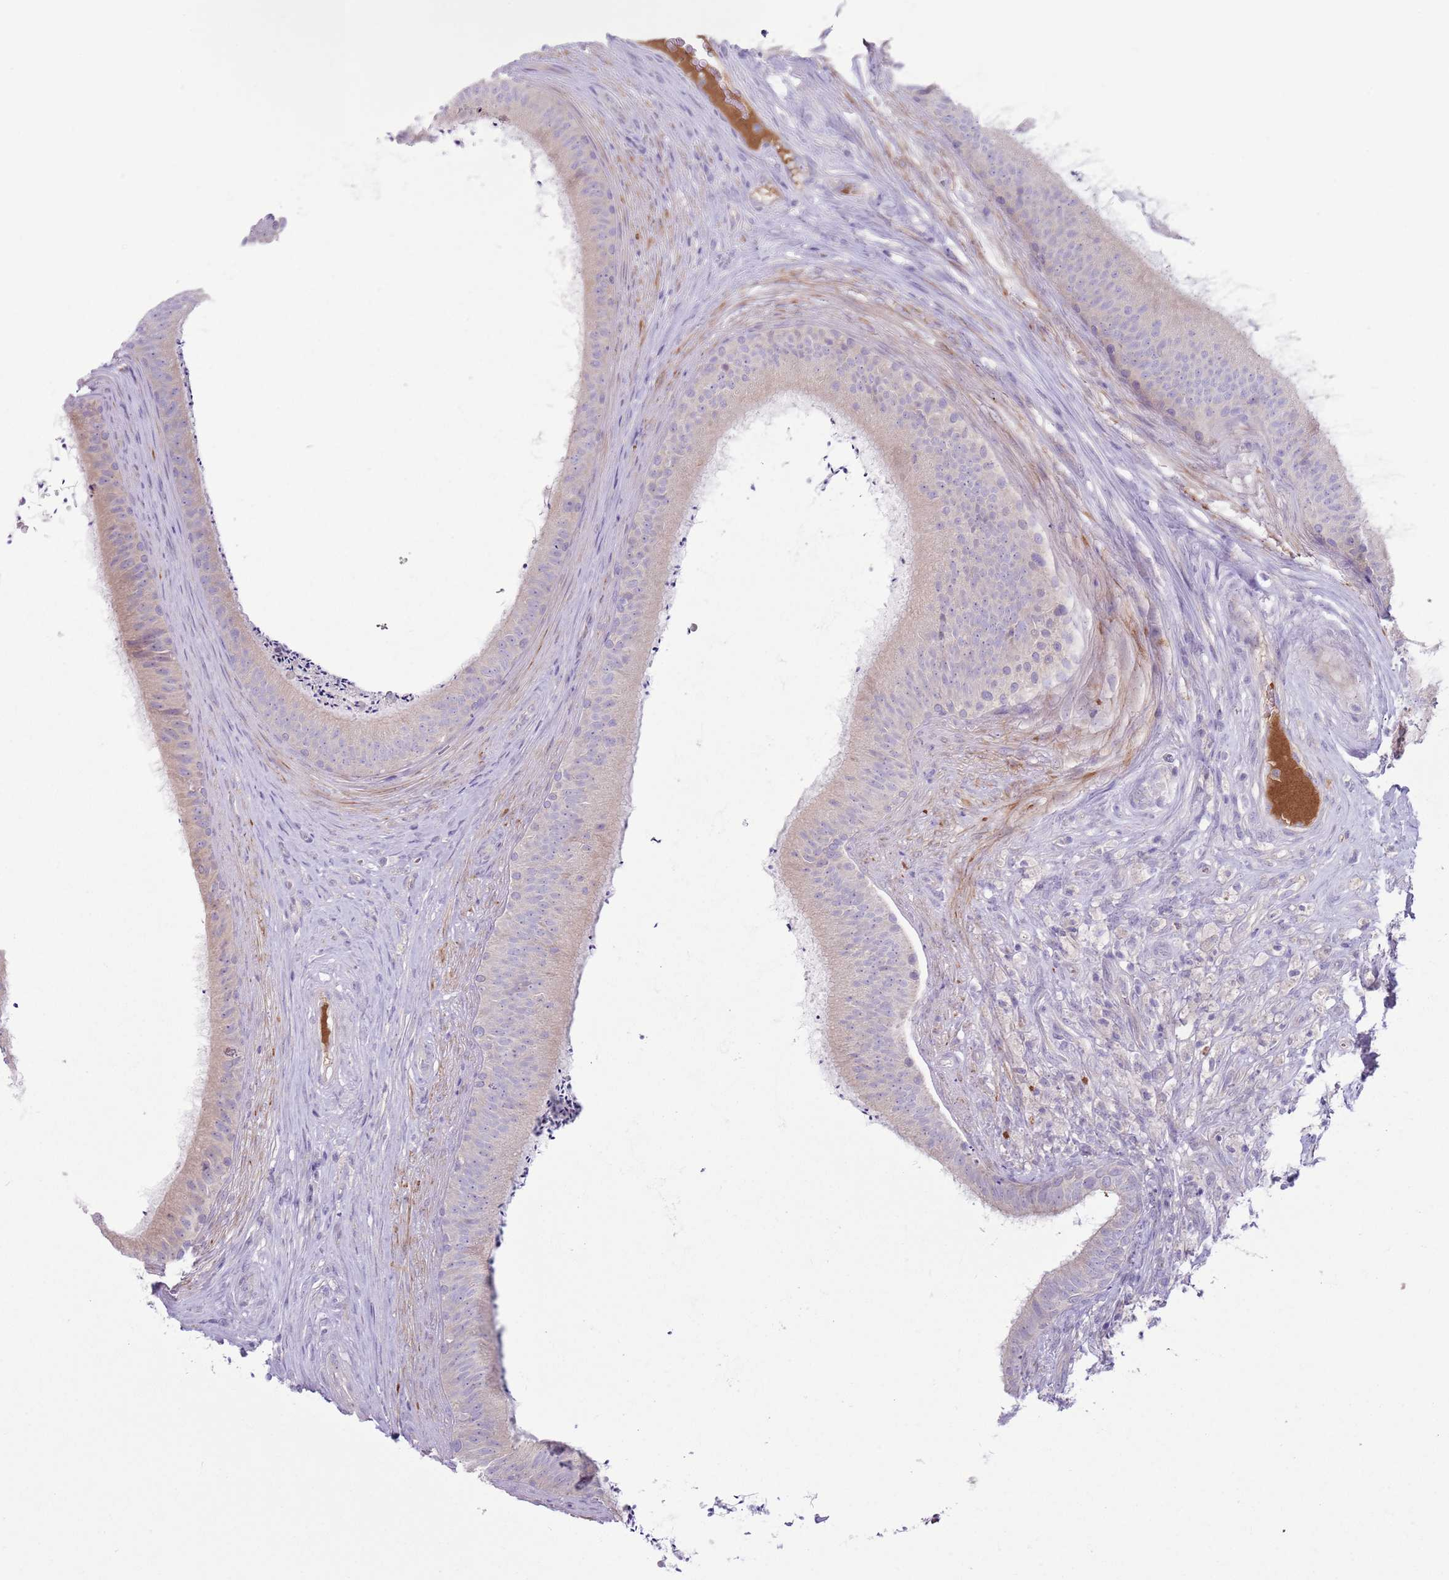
{"staining": {"intensity": "weak", "quantity": "<25%", "location": "cytoplasmic/membranous"}, "tissue": "epididymis", "cell_type": "Glandular cells", "image_type": "normal", "snomed": [{"axis": "morphology", "description": "Normal tissue, NOS"}, {"axis": "topography", "description": "Testis"}, {"axis": "topography", "description": "Epididymis"}], "caption": "A high-resolution histopathology image shows IHC staining of benign epididymis, which shows no significant positivity in glandular cells. (DAB (3,3'-diaminobenzidine) immunohistochemistry (IHC) visualized using brightfield microscopy, high magnification).", "gene": "CFH", "patient": {"sex": "male", "age": 41}}